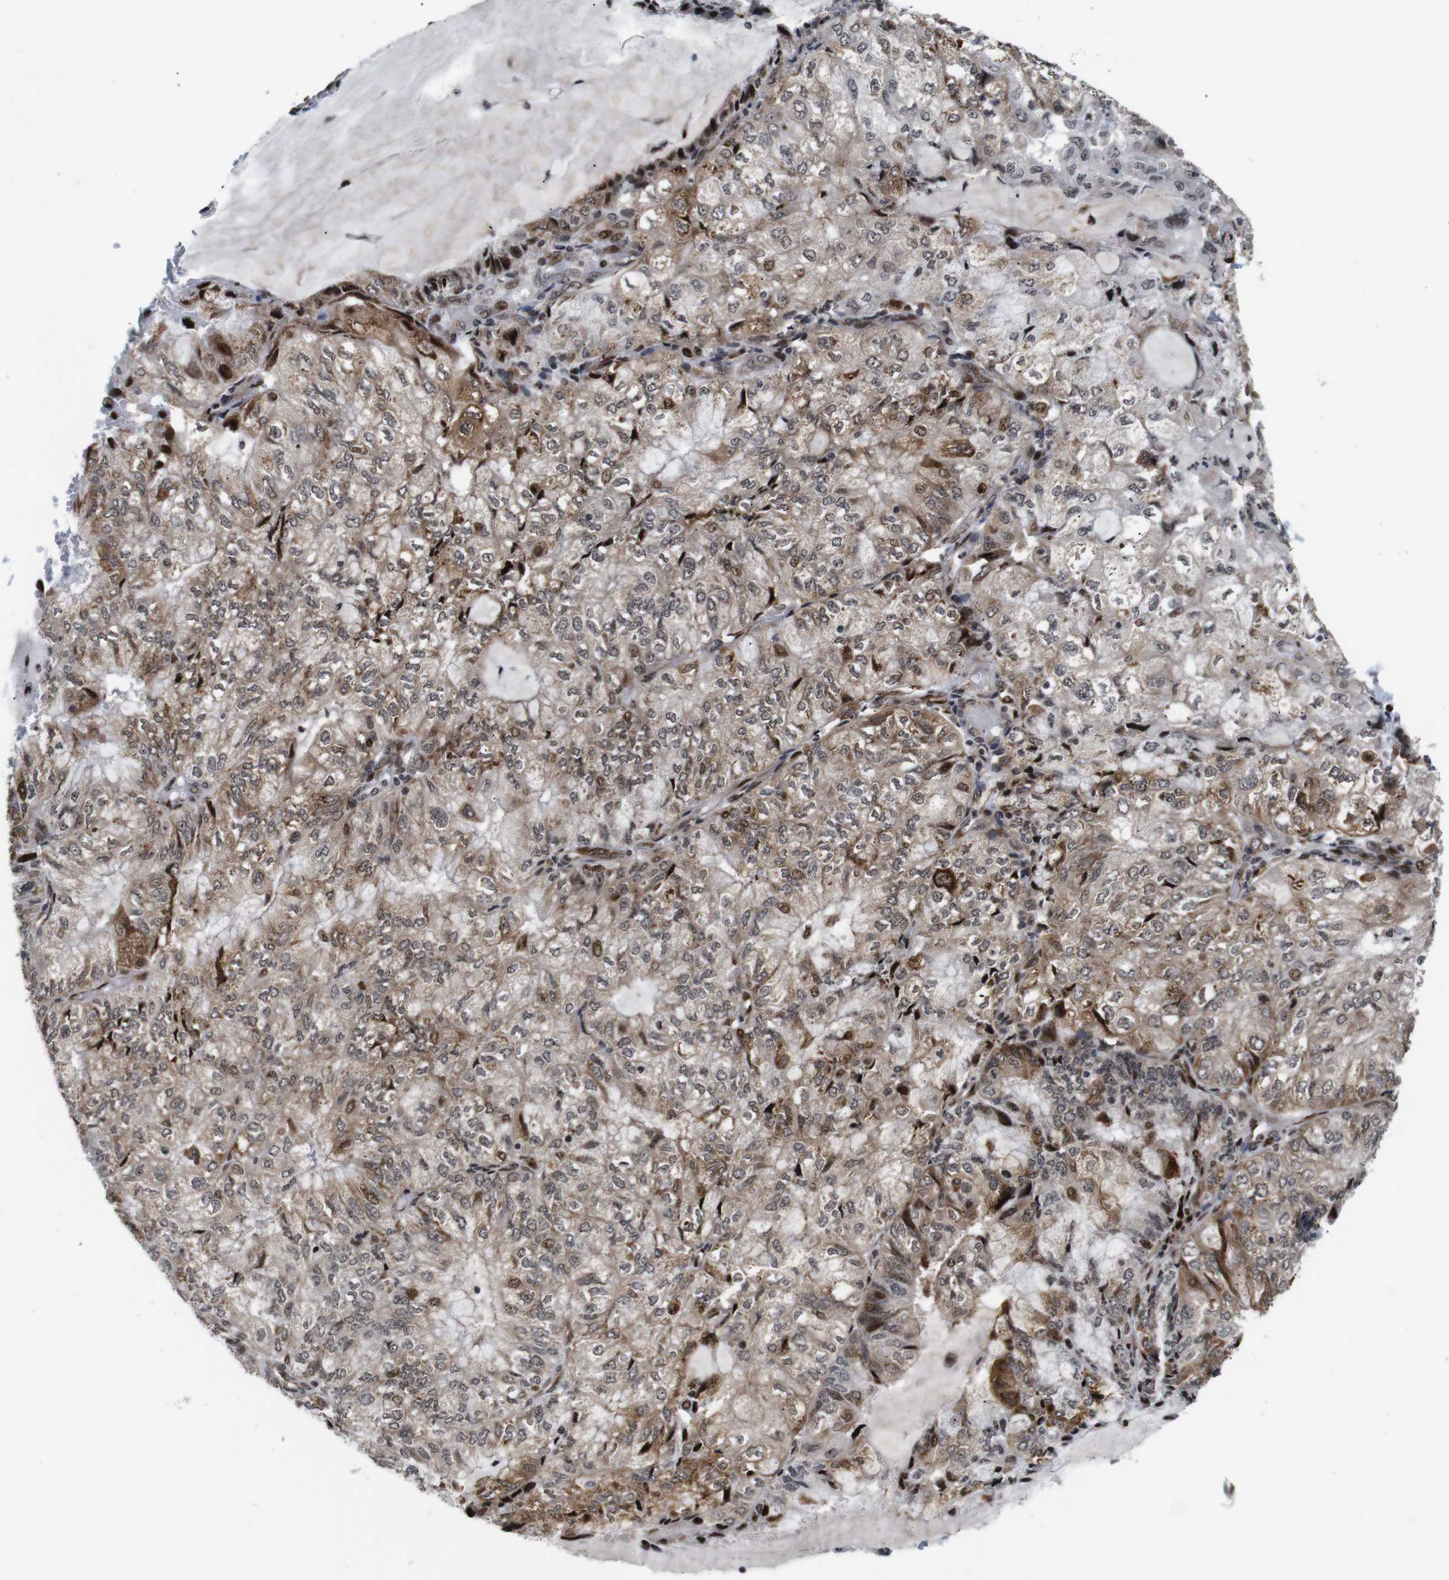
{"staining": {"intensity": "moderate", "quantity": ">75%", "location": "cytoplasmic/membranous,nuclear"}, "tissue": "endometrial cancer", "cell_type": "Tumor cells", "image_type": "cancer", "snomed": [{"axis": "morphology", "description": "Adenocarcinoma, NOS"}, {"axis": "topography", "description": "Endometrium"}], "caption": "Endometrial adenocarcinoma stained with a brown dye exhibits moderate cytoplasmic/membranous and nuclear positive staining in about >75% of tumor cells.", "gene": "EIF4G1", "patient": {"sex": "female", "age": 81}}